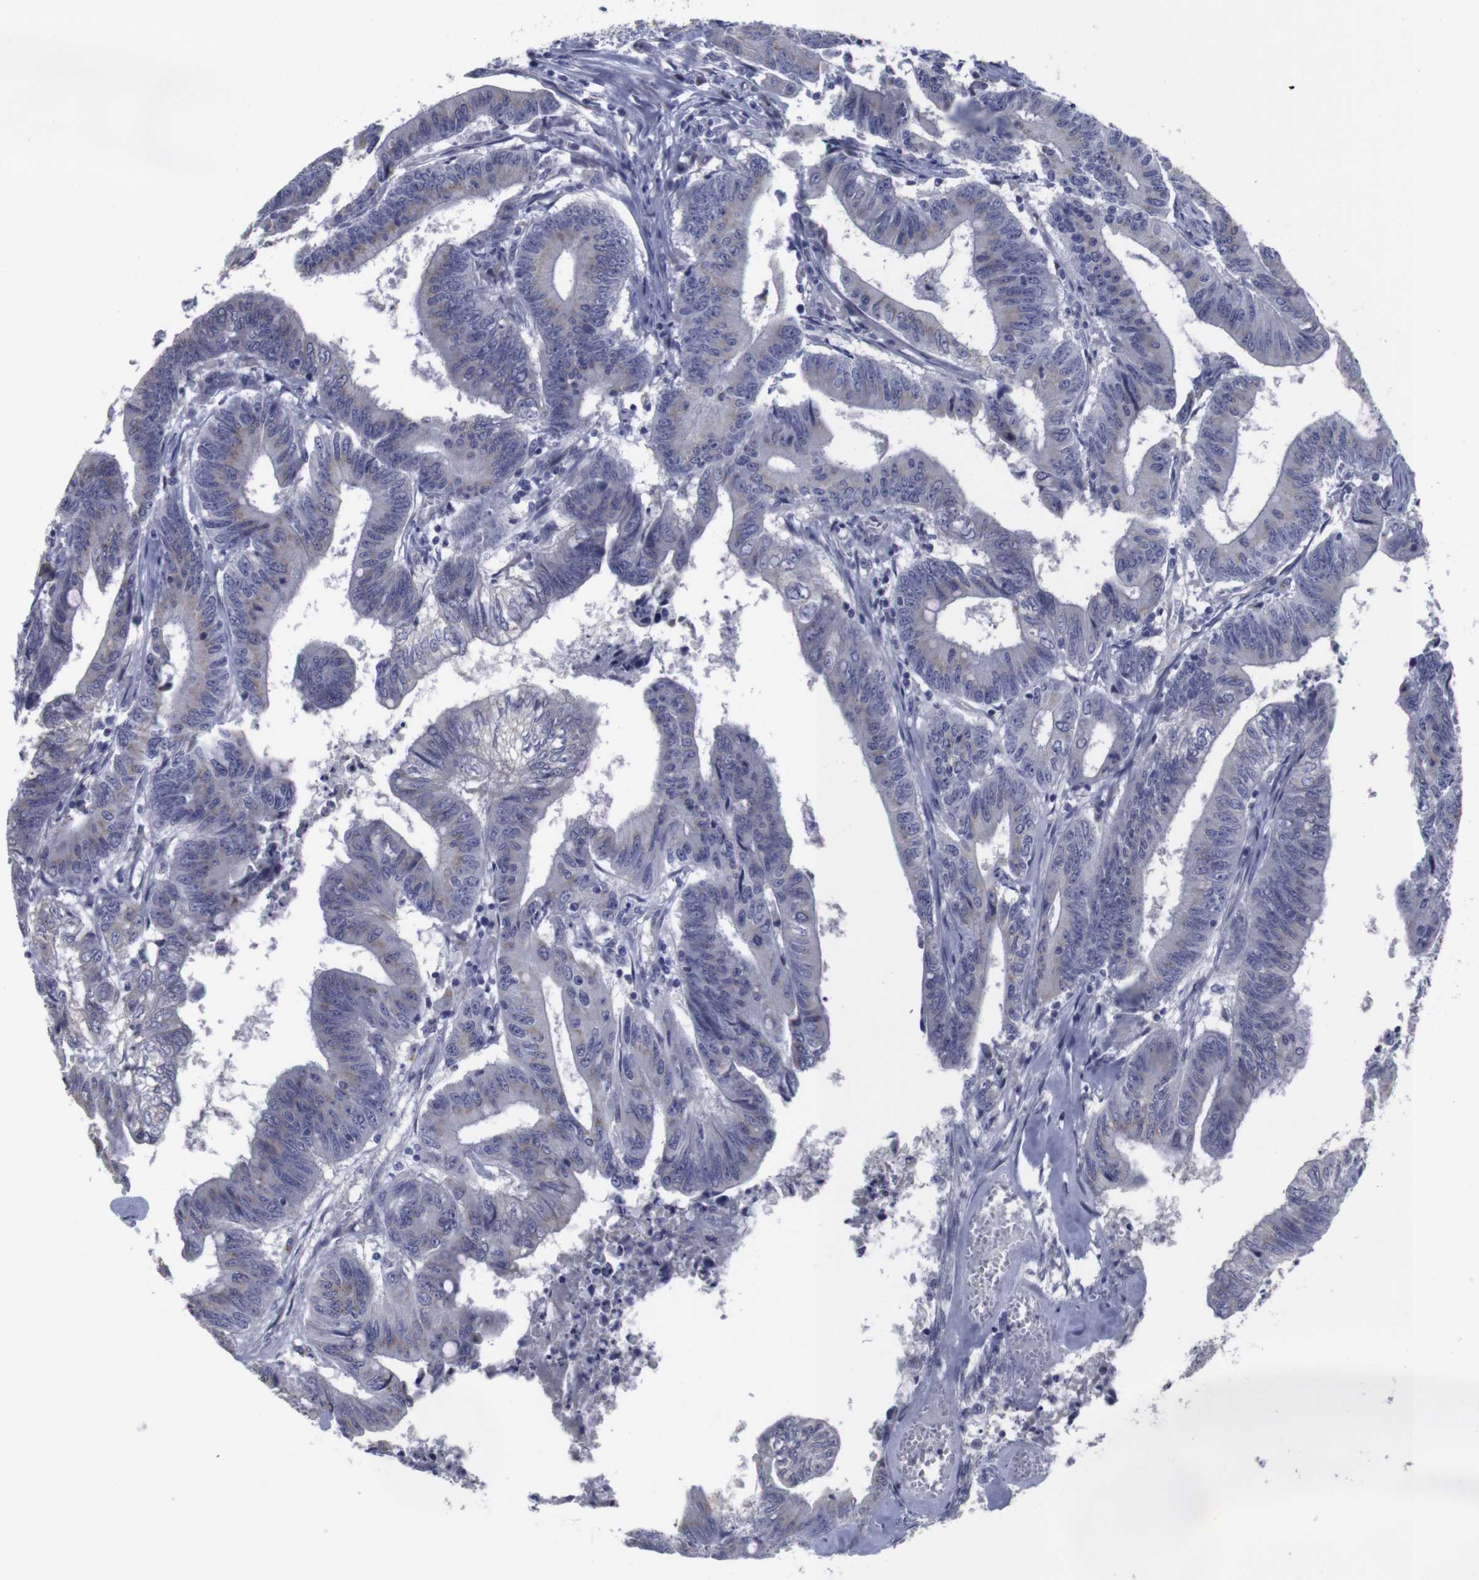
{"staining": {"intensity": "negative", "quantity": "none", "location": "none"}, "tissue": "colorectal cancer", "cell_type": "Tumor cells", "image_type": "cancer", "snomed": [{"axis": "morphology", "description": "Adenocarcinoma, NOS"}, {"axis": "topography", "description": "Colon"}], "caption": "DAB immunohistochemical staining of colorectal cancer shows no significant positivity in tumor cells. (Stains: DAB immunohistochemistry with hematoxylin counter stain, Microscopy: brightfield microscopy at high magnification).", "gene": "SNCG", "patient": {"sex": "male", "age": 45}}